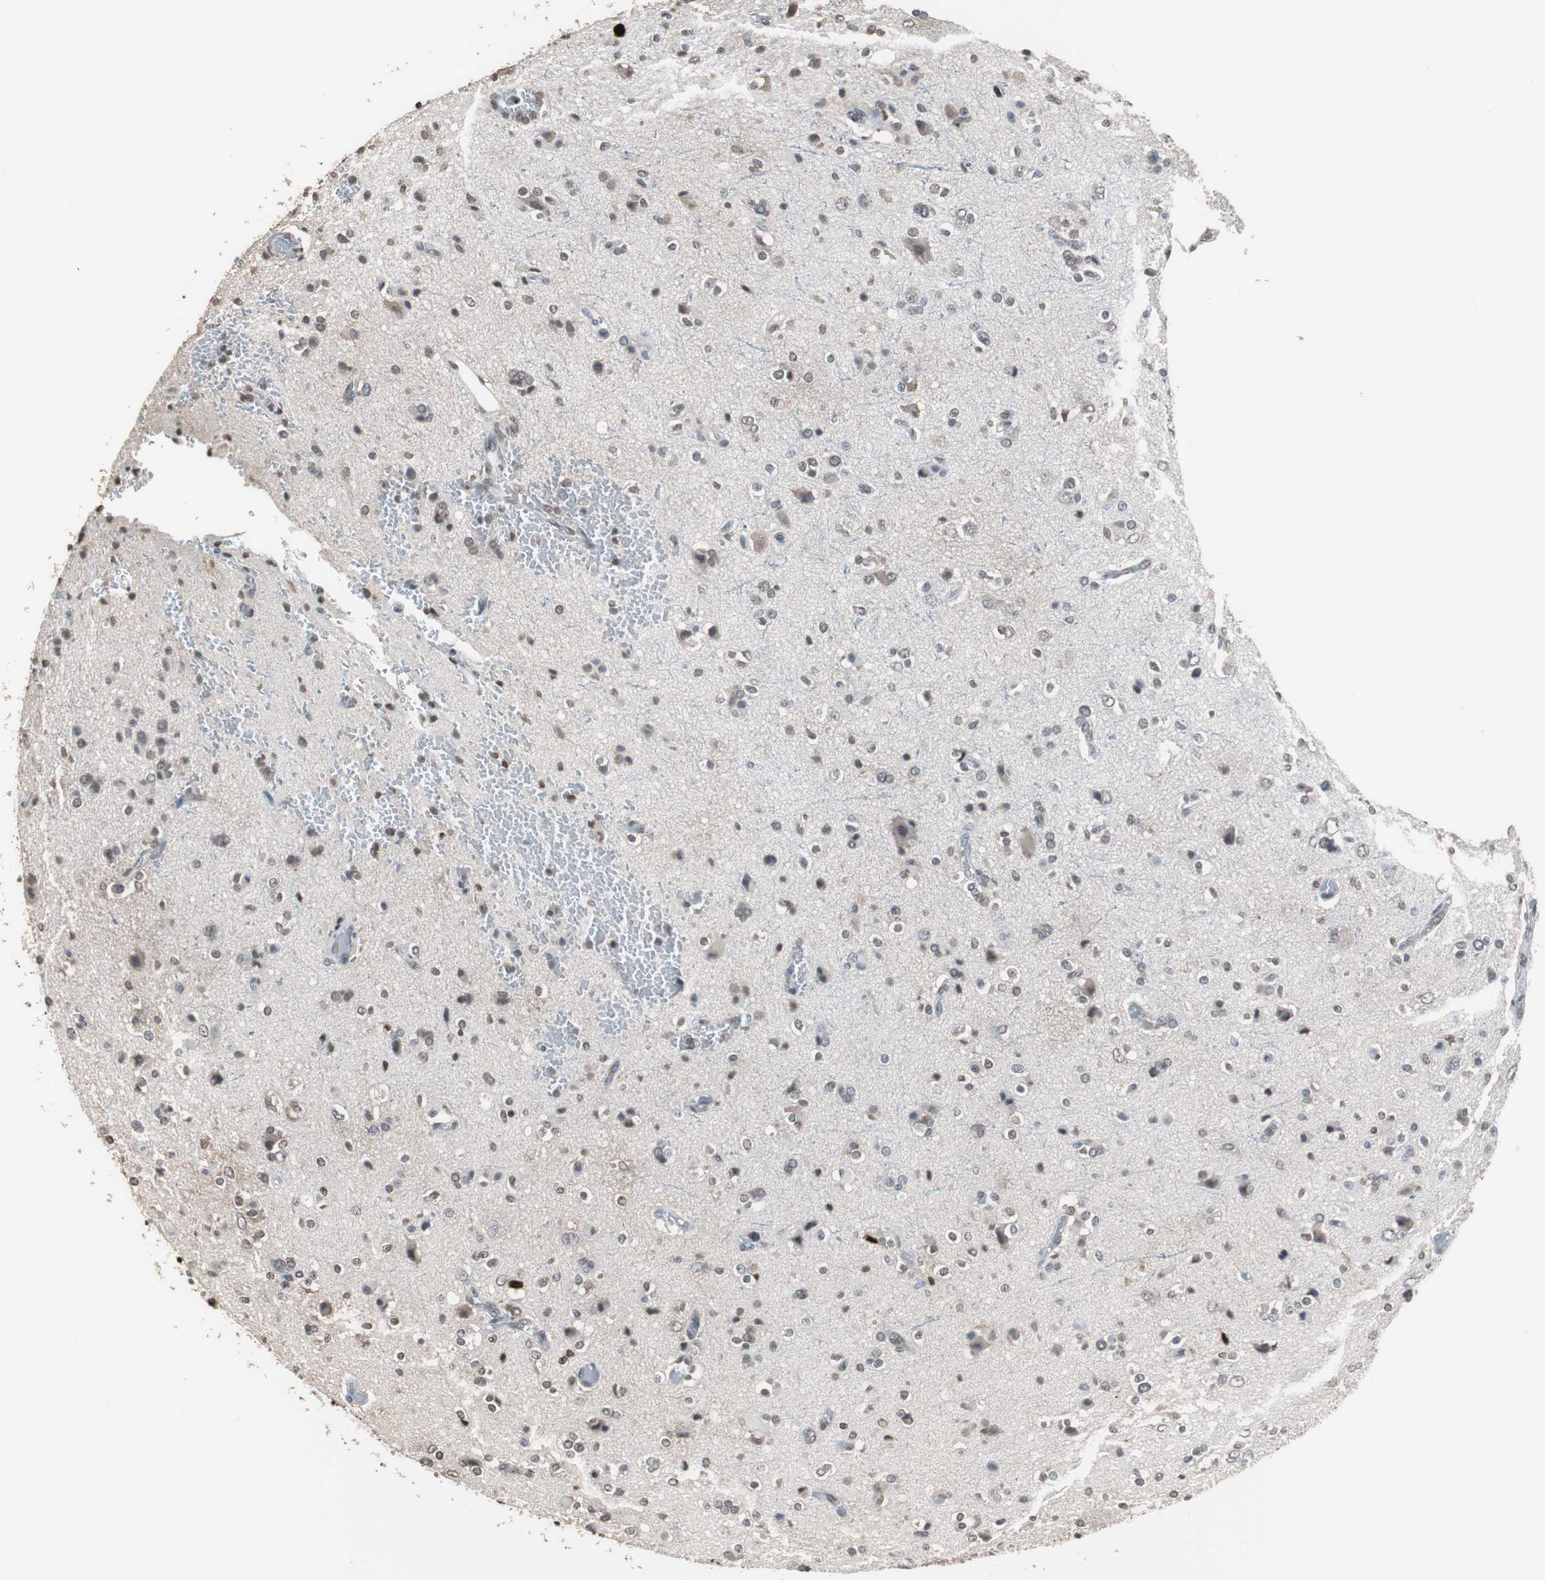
{"staining": {"intensity": "moderate", "quantity": "25%-75%", "location": "nuclear"}, "tissue": "glioma", "cell_type": "Tumor cells", "image_type": "cancer", "snomed": [{"axis": "morphology", "description": "Glioma, malignant, High grade"}, {"axis": "topography", "description": "Brain"}], "caption": "Immunohistochemistry staining of glioma, which demonstrates medium levels of moderate nuclear expression in about 25%-75% of tumor cells indicating moderate nuclear protein positivity. The staining was performed using DAB (3,3'-diaminobenzidine) (brown) for protein detection and nuclei were counterstained in hematoxylin (blue).", "gene": "TOP2A", "patient": {"sex": "male", "age": 47}}